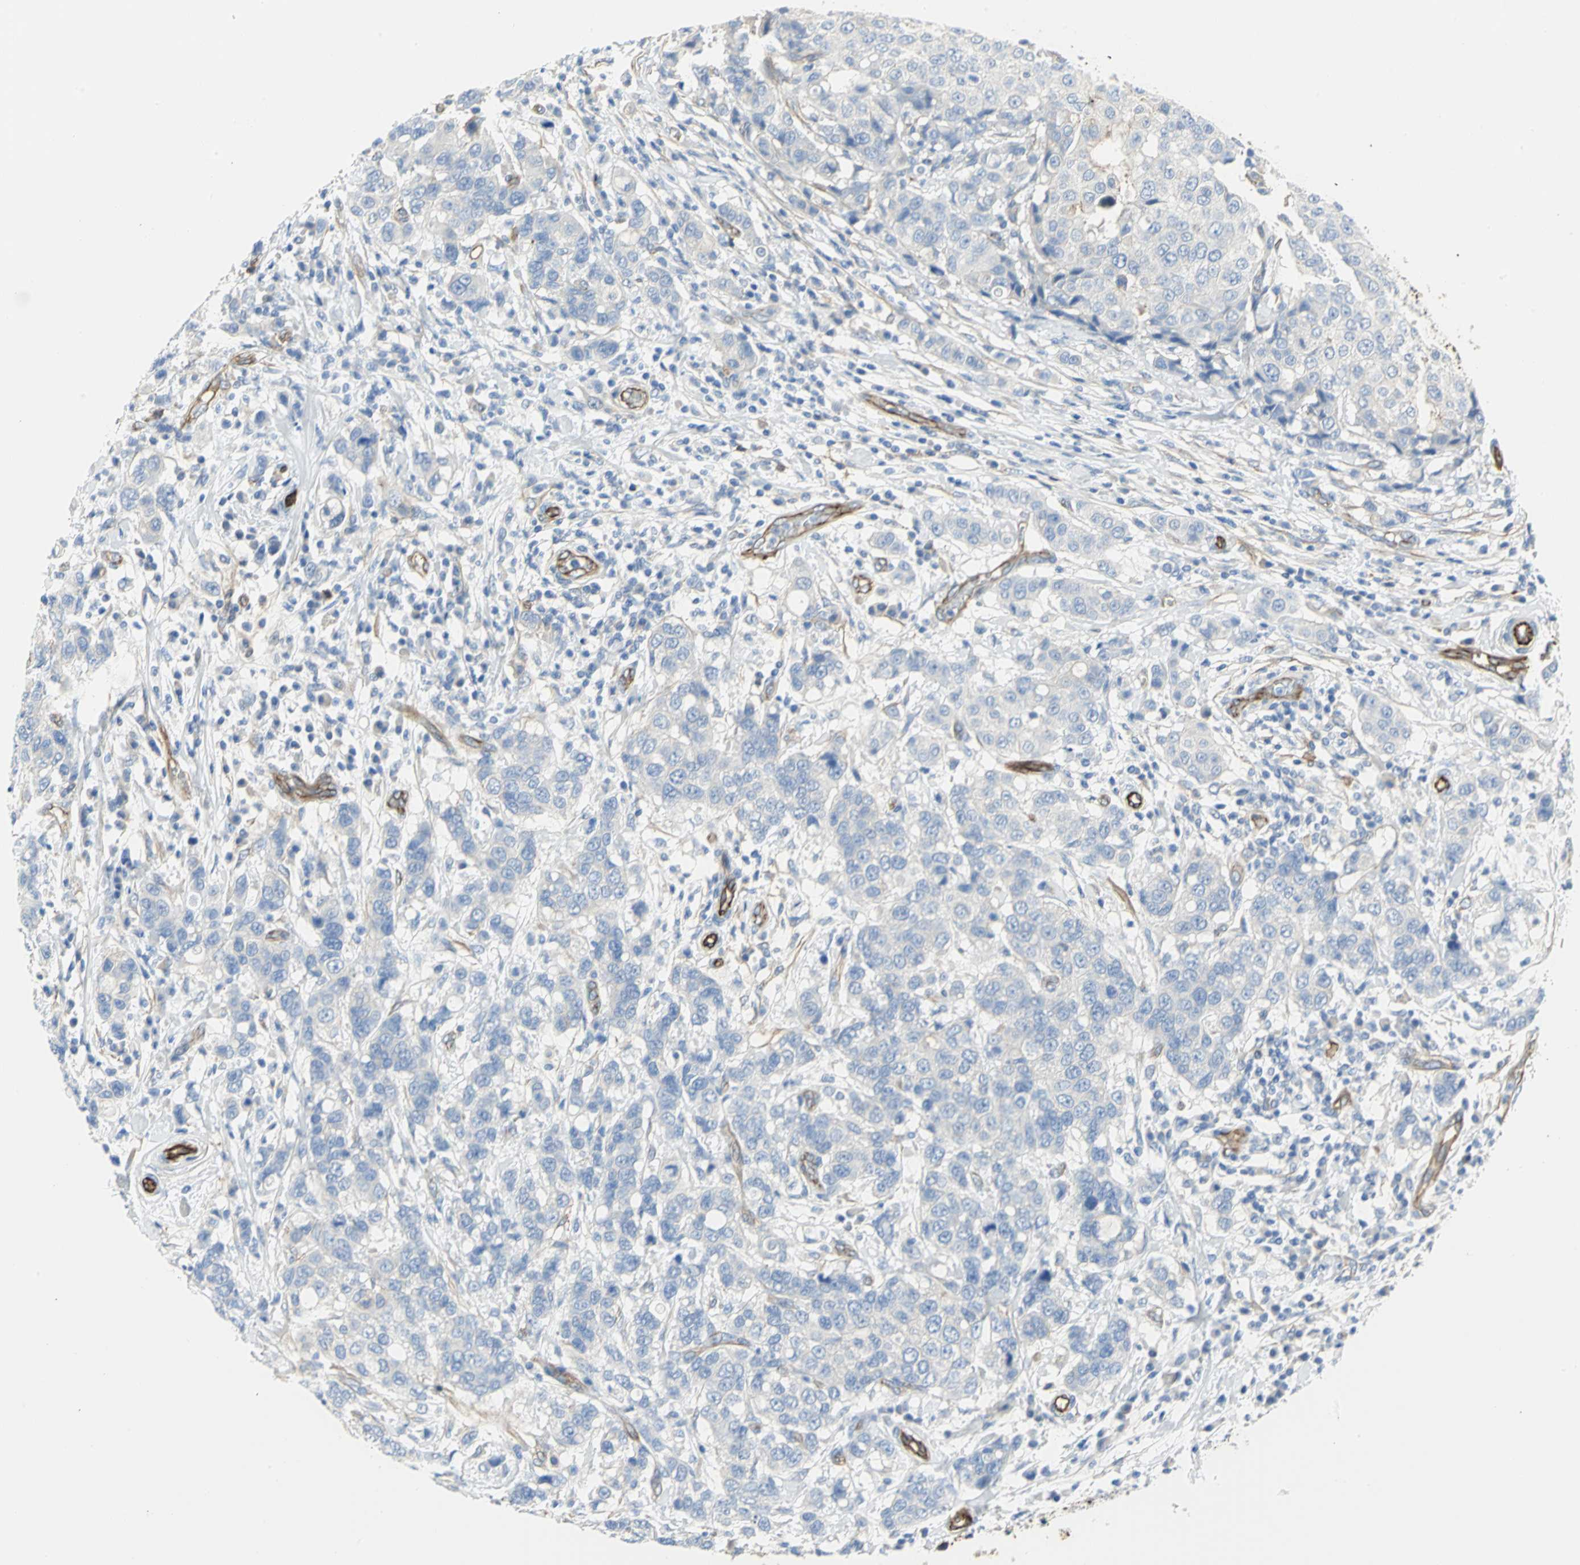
{"staining": {"intensity": "negative", "quantity": "none", "location": "none"}, "tissue": "breast cancer", "cell_type": "Tumor cells", "image_type": "cancer", "snomed": [{"axis": "morphology", "description": "Duct carcinoma"}, {"axis": "topography", "description": "Breast"}], "caption": "This is a histopathology image of IHC staining of intraductal carcinoma (breast), which shows no expression in tumor cells.", "gene": "FLNB", "patient": {"sex": "female", "age": 27}}